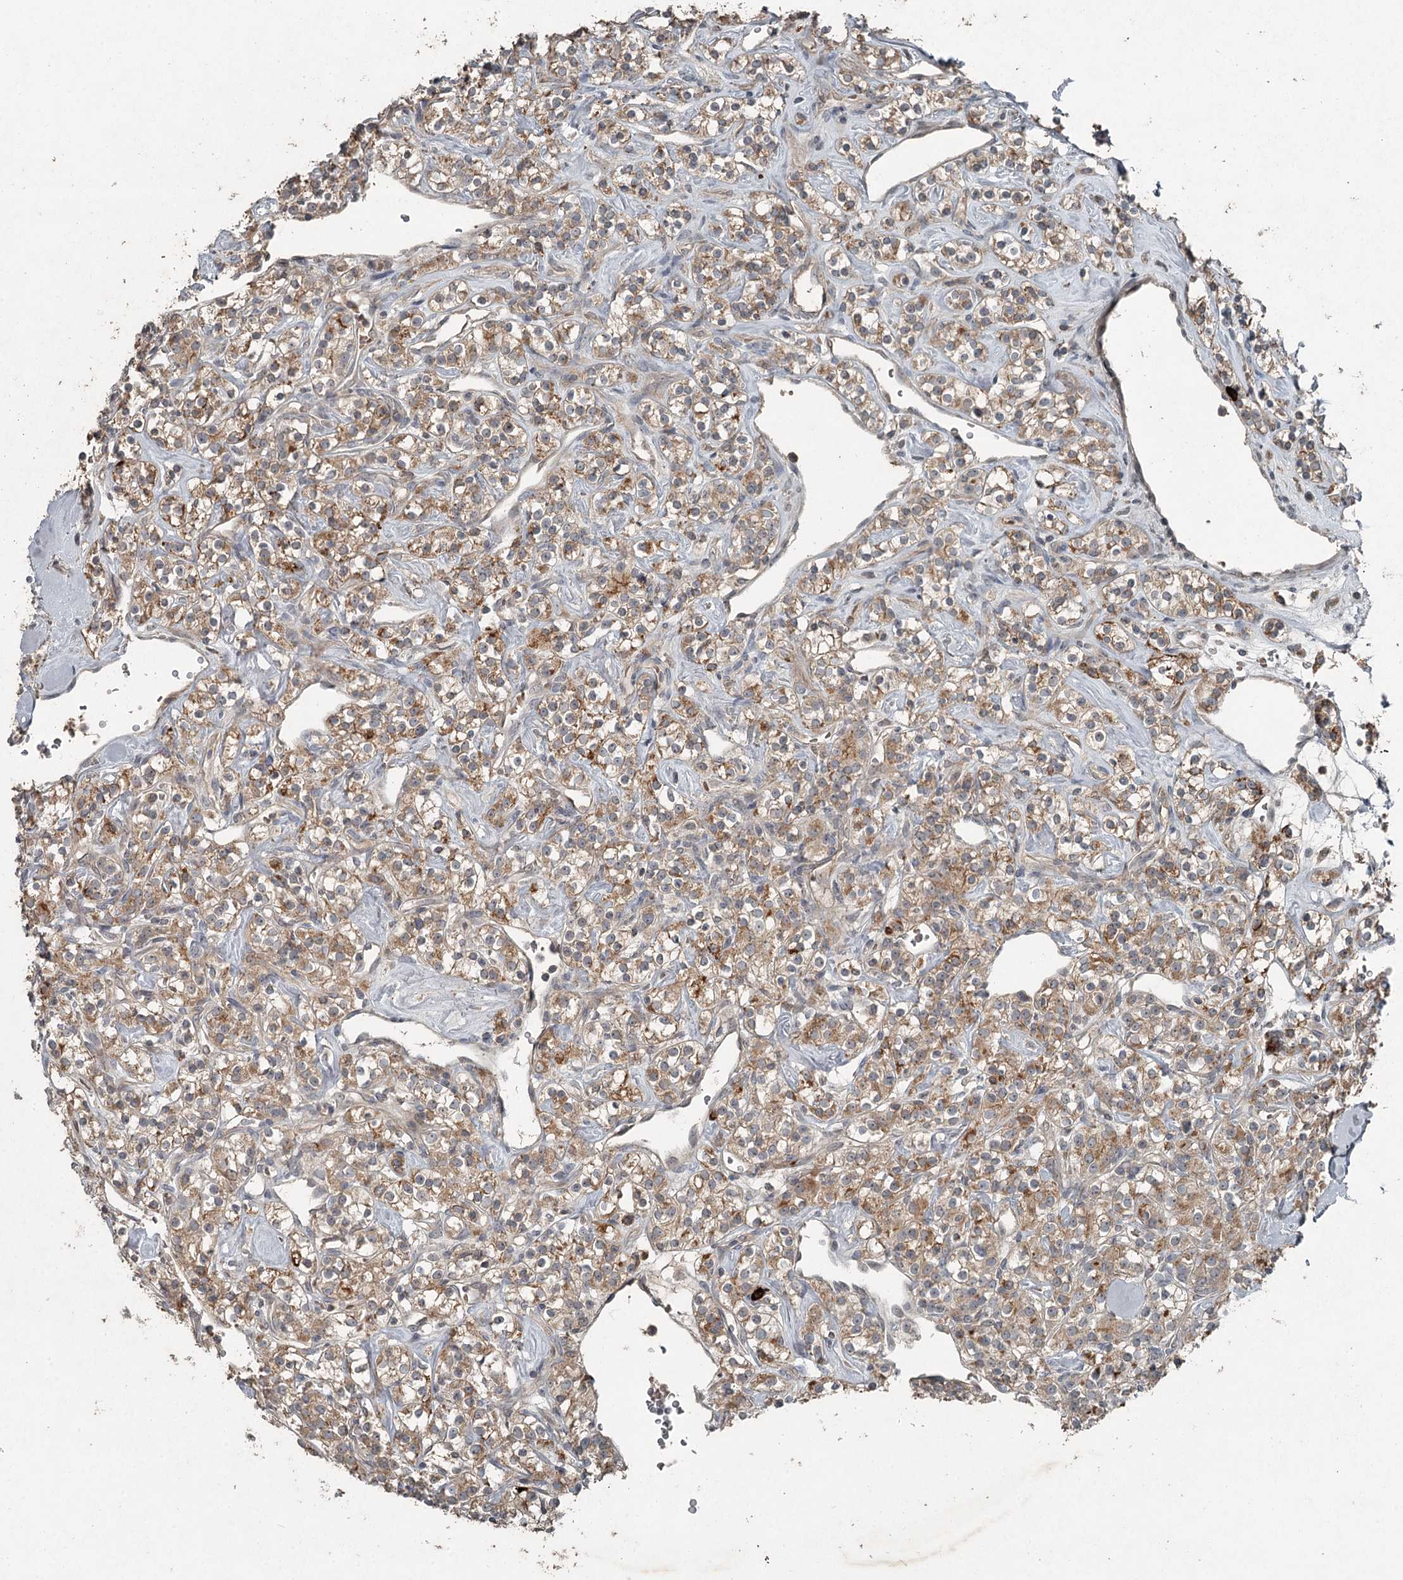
{"staining": {"intensity": "moderate", "quantity": "25%-75%", "location": "cytoplasmic/membranous"}, "tissue": "renal cancer", "cell_type": "Tumor cells", "image_type": "cancer", "snomed": [{"axis": "morphology", "description": "Adenocarcinoma, NOS"}, {"axis": "topography", "description": "Kidney"}], "caption": "A brown stain labels moderate cytoplasmic/membranous staining of a protein in human adenocarcinoma (renal) tumor cells. The staining is performed using DAB (3,3'-diaminobenzidine) brown chromogen to label protein expression. The nuclei are counter-stained blue using hematoxylin.", "gene": "SLC39A8", "patient": {"sex": "male", "age": 77}}